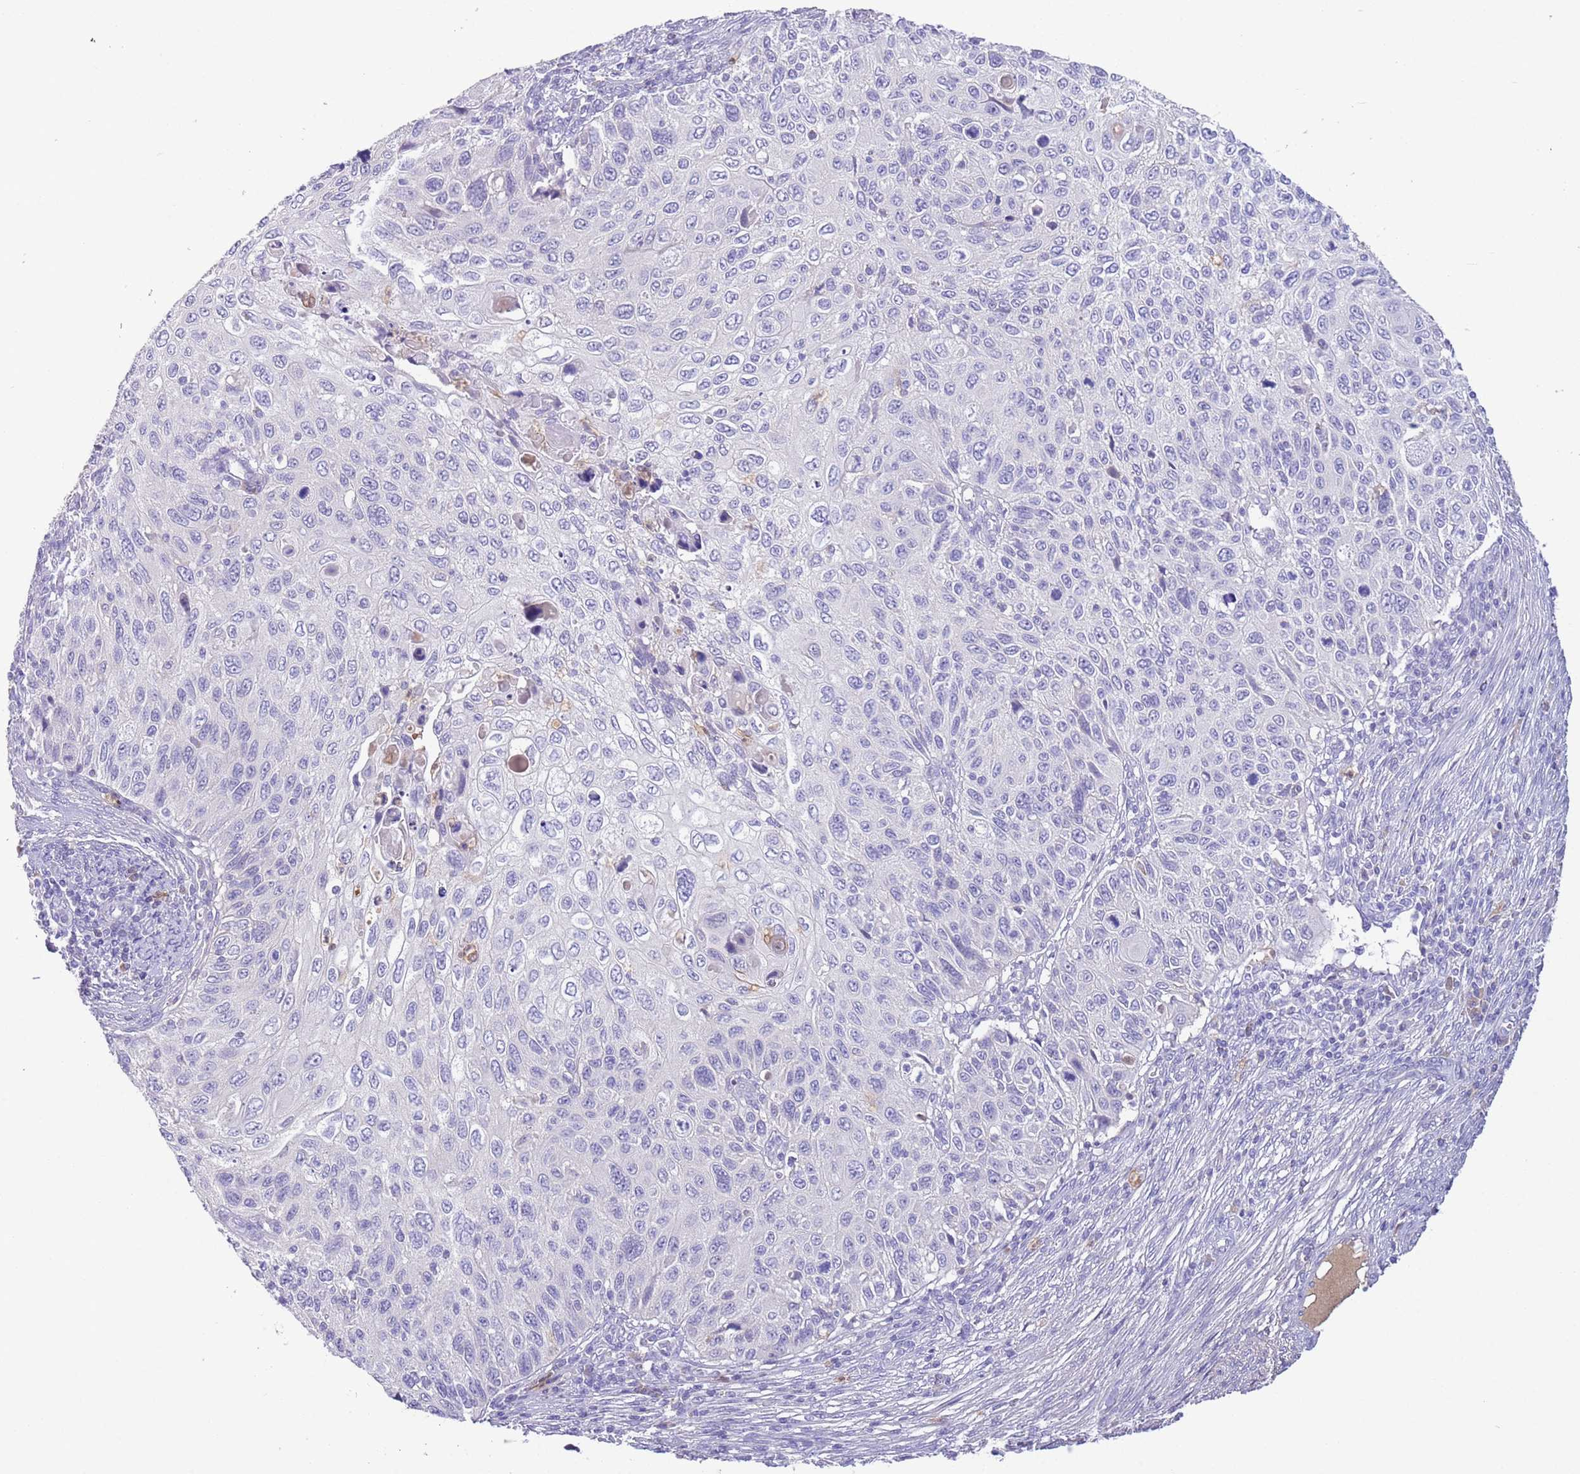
{"staining": {"intensity": "negative", "quantity": "none", "location": "none"}, "tissue": "cervical cancer", "cell_type": "Tumor cells", "image_type": "cancer", "snomed": [{"axis": "morphology", "description": "Squamous cell carcinoma, NOS"}, {"axis": "topography", "description": "Cervix"}], "caption": "Image shows no significant protein staining in tumor cells of squamous cell carcinoma (cervical).", "gene": "IGFL4", "patient": {"sex": "female", "age": 70}}